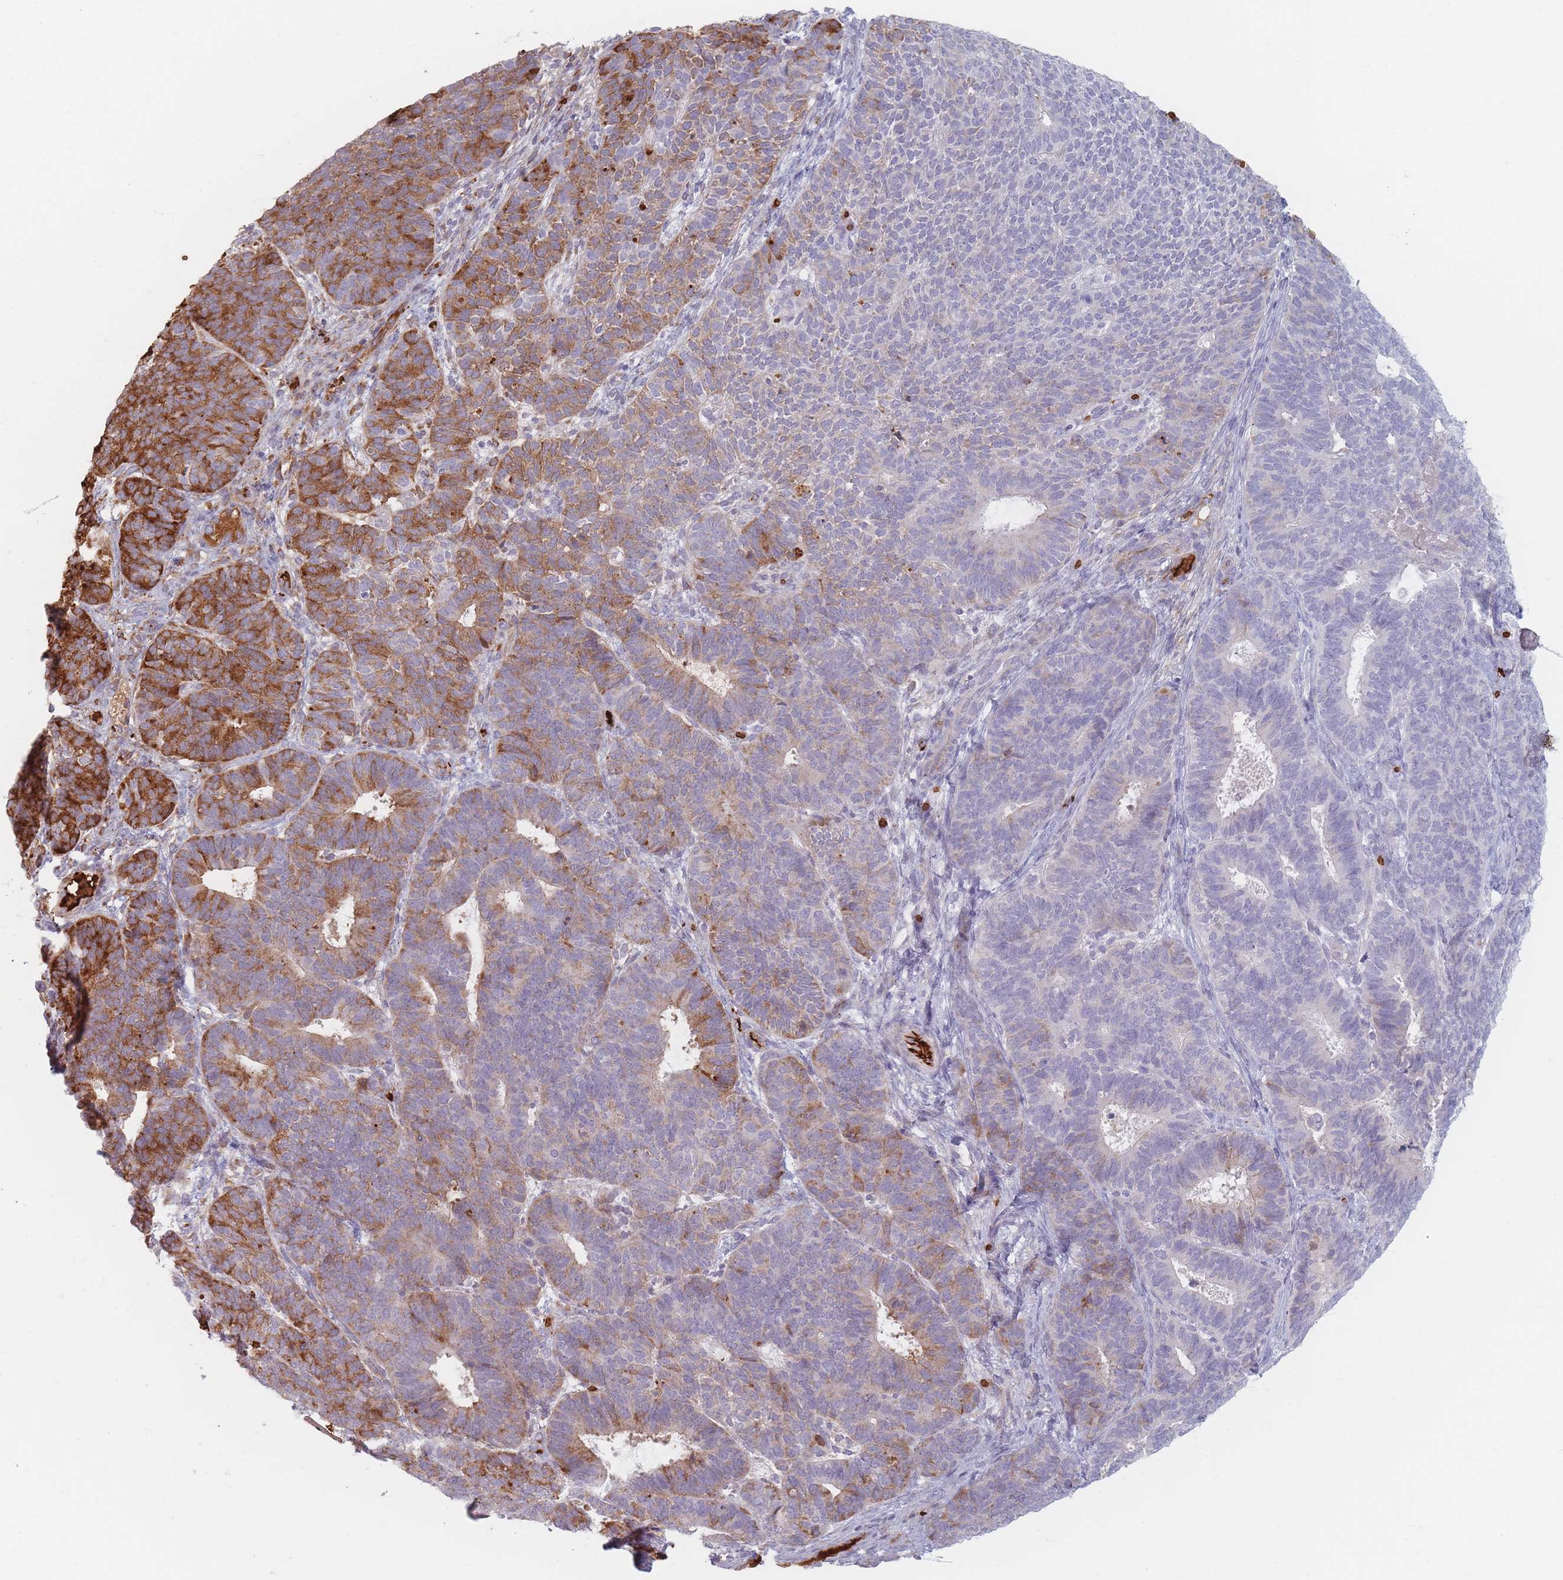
{"staining": {"intensity": "strong", "quantity": "<25%", "location": "cytoplasmic/membranous"}, "tissue": "endometrial cancer", "cell_type": "Tumor cells", "image_type": "cancer", "snomed": [{"axis": "morphology", "description": "Adenocarcinoma, NOS"}, {"axis": "topography", "description": "Endometrium"}], "caption": "Immunohistochemical staining of human endometrial cancer demonstrates medium levels of strong cytoplasmic/membranous positivity in about <25% of tumor cells.", "gene": "SLC2A6", "patient": {"sex": "female", "age": 70}}